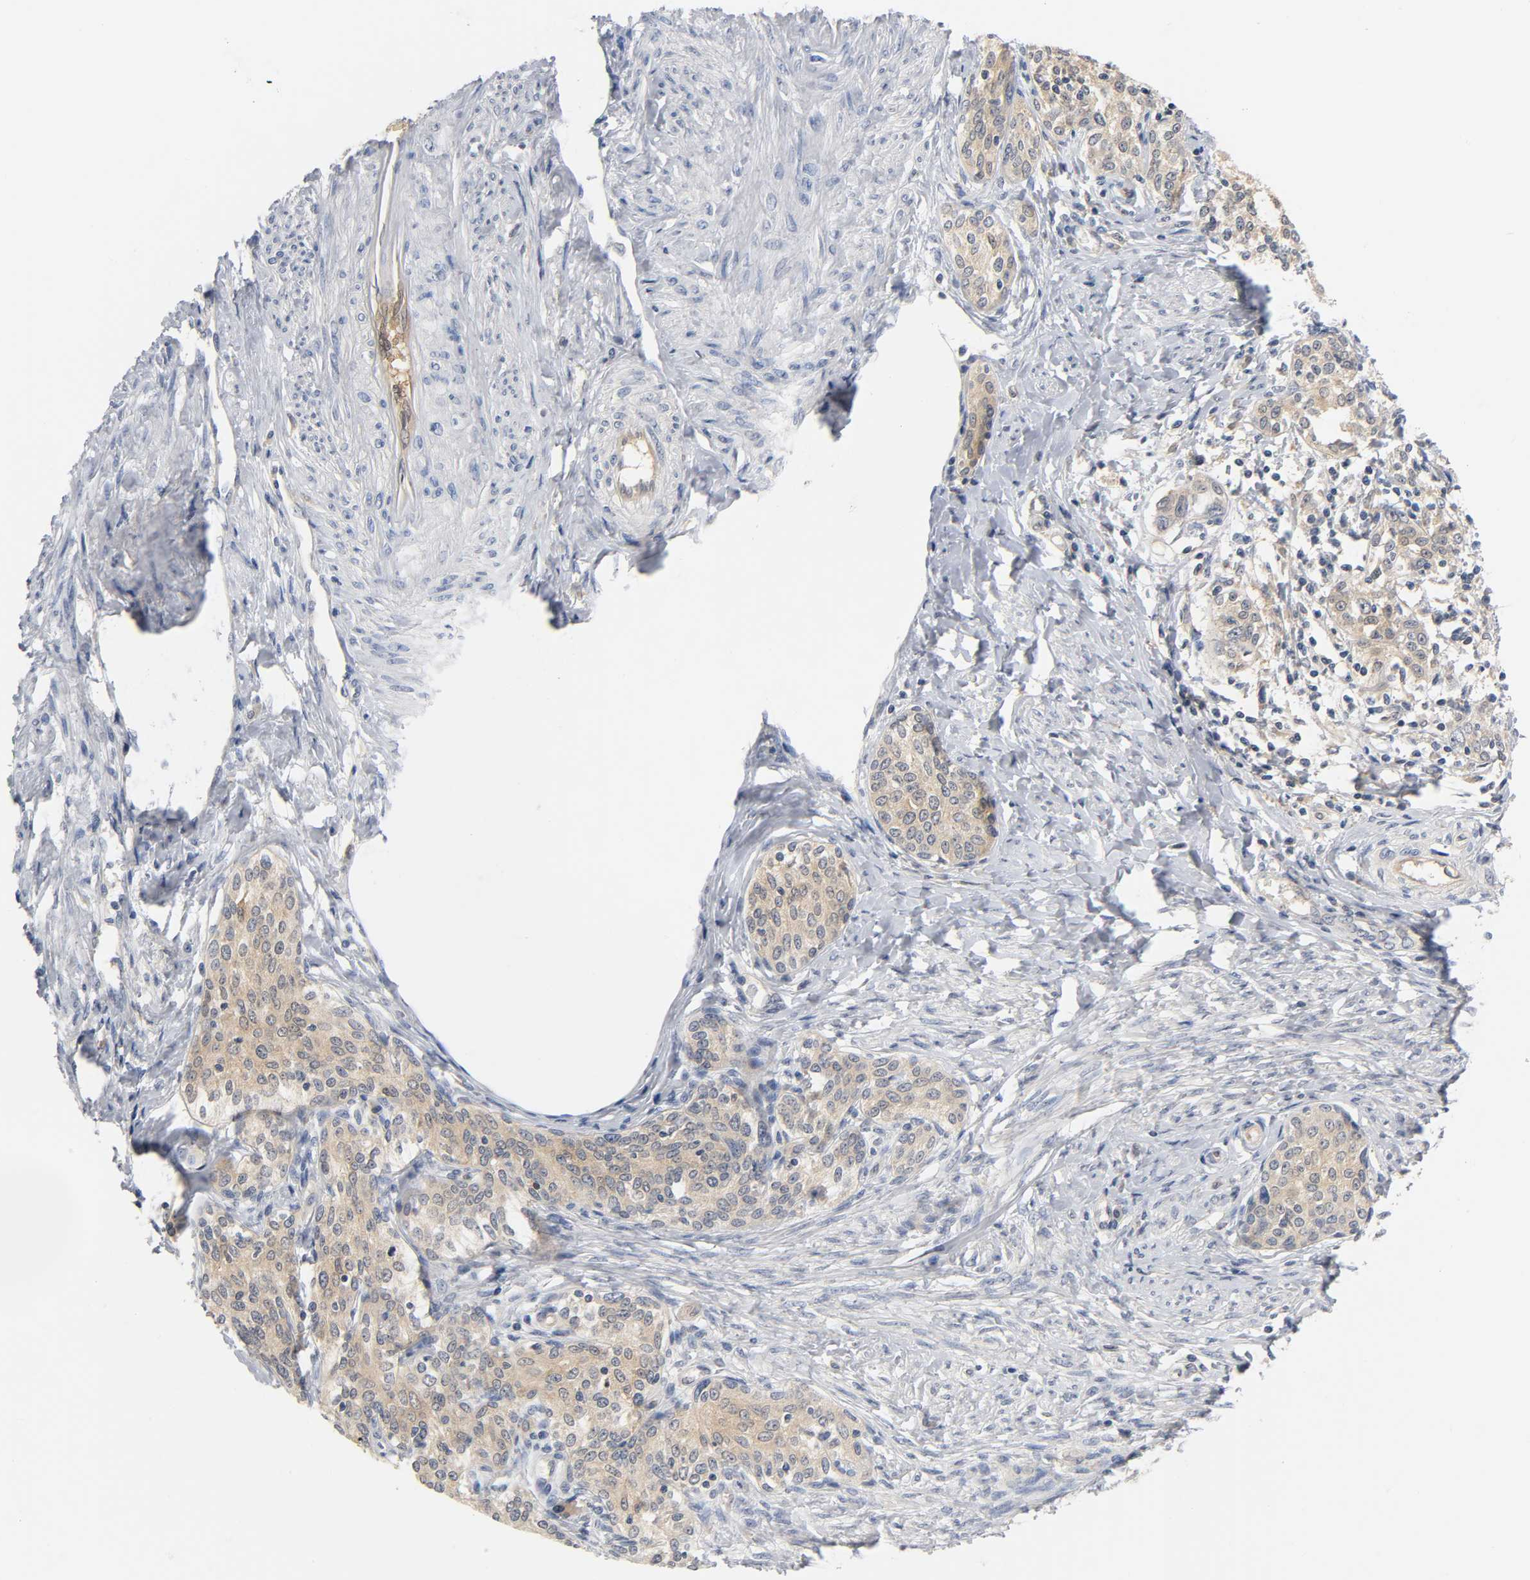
{"staining": {"intensity": "moderate", "quantity": ">75%", "location": "cytoplasmic/membranous"}, "tissue": "cervical cancer", "cell_type": "Tumor cells", "image_type": "cancer", "snomed": [{"axis": "morphology", "description": "Squamous cell carcinoma, NOS"}, {"axis": "morphology", "description": "Adenocarcinoma, NOS"}, {"axis": "topography", "description": "Cervix"}], "caption": "About >75% of tumor cells in human cervical cancer (squamous cell carcinoma) demonstrate moderate cytoplasmic/membranous protein positivity as visualized by brown immunohistochemical staining.", "gene": "FYN", "patient": {"sex": "female", "age": 52}}